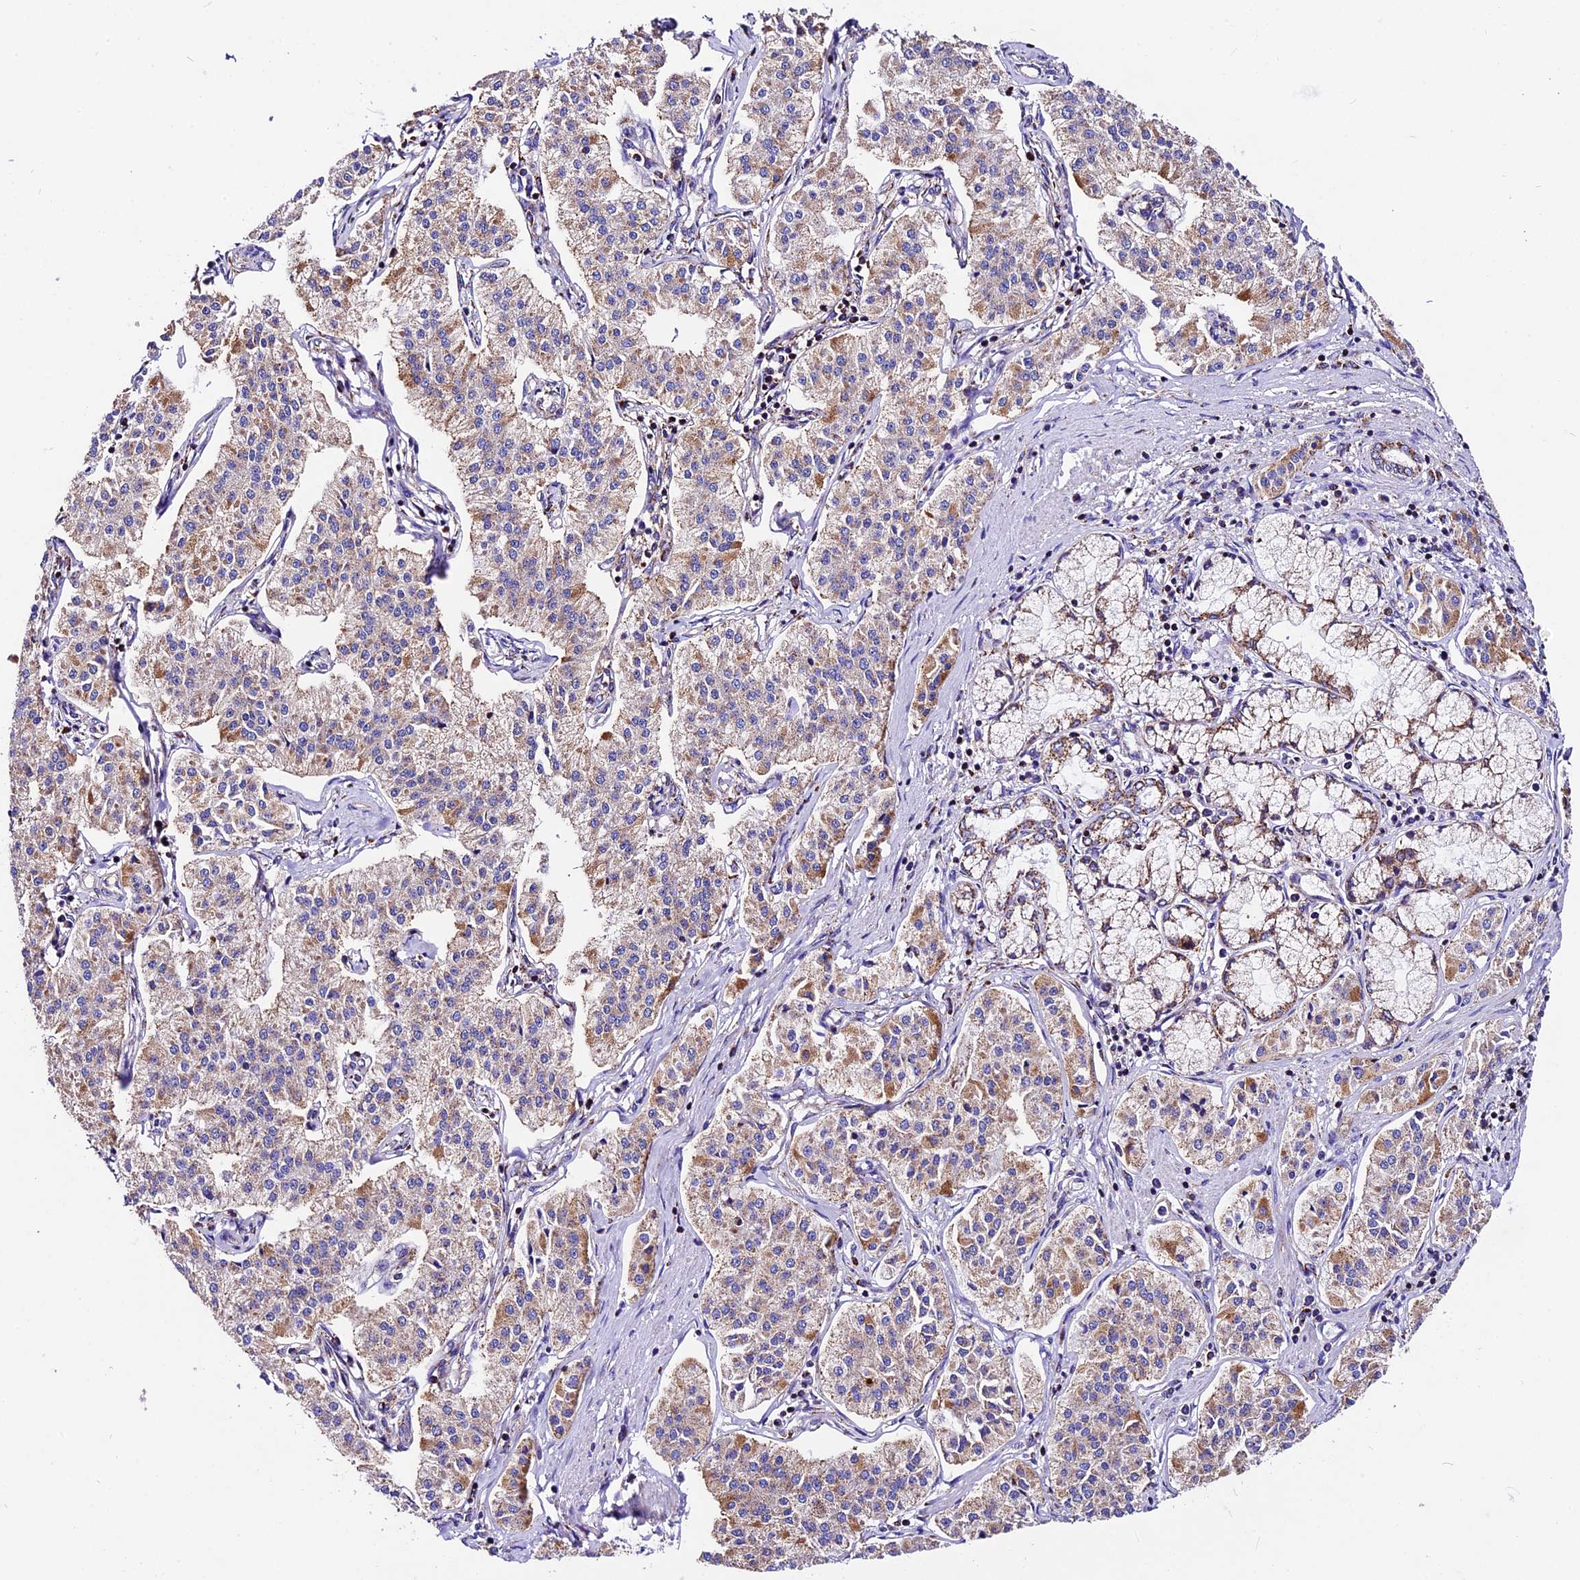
{"staining": {"intensity": "moderate", "quantity": "25%-75%", "location": "cytoplasmic/membranous"}, "tissue": "pancreatic cancer", "cell_type": "Tumor cells", "image_type": "cancer", "snomed": [{"axis": "morphology", "description": "Adenocarcinoma, NOS"}, {"axis": "topography", "description": "Pancreas"}], "caption": "Human pancreatic adenocarcinoma stained for a protein (brown) reveals moderate cytoplasmic/membranous positive positivity in about 25%-75% of tumor cells.", "gene": "DCAF5", "patient": {"sex": "female", "age": 50}}